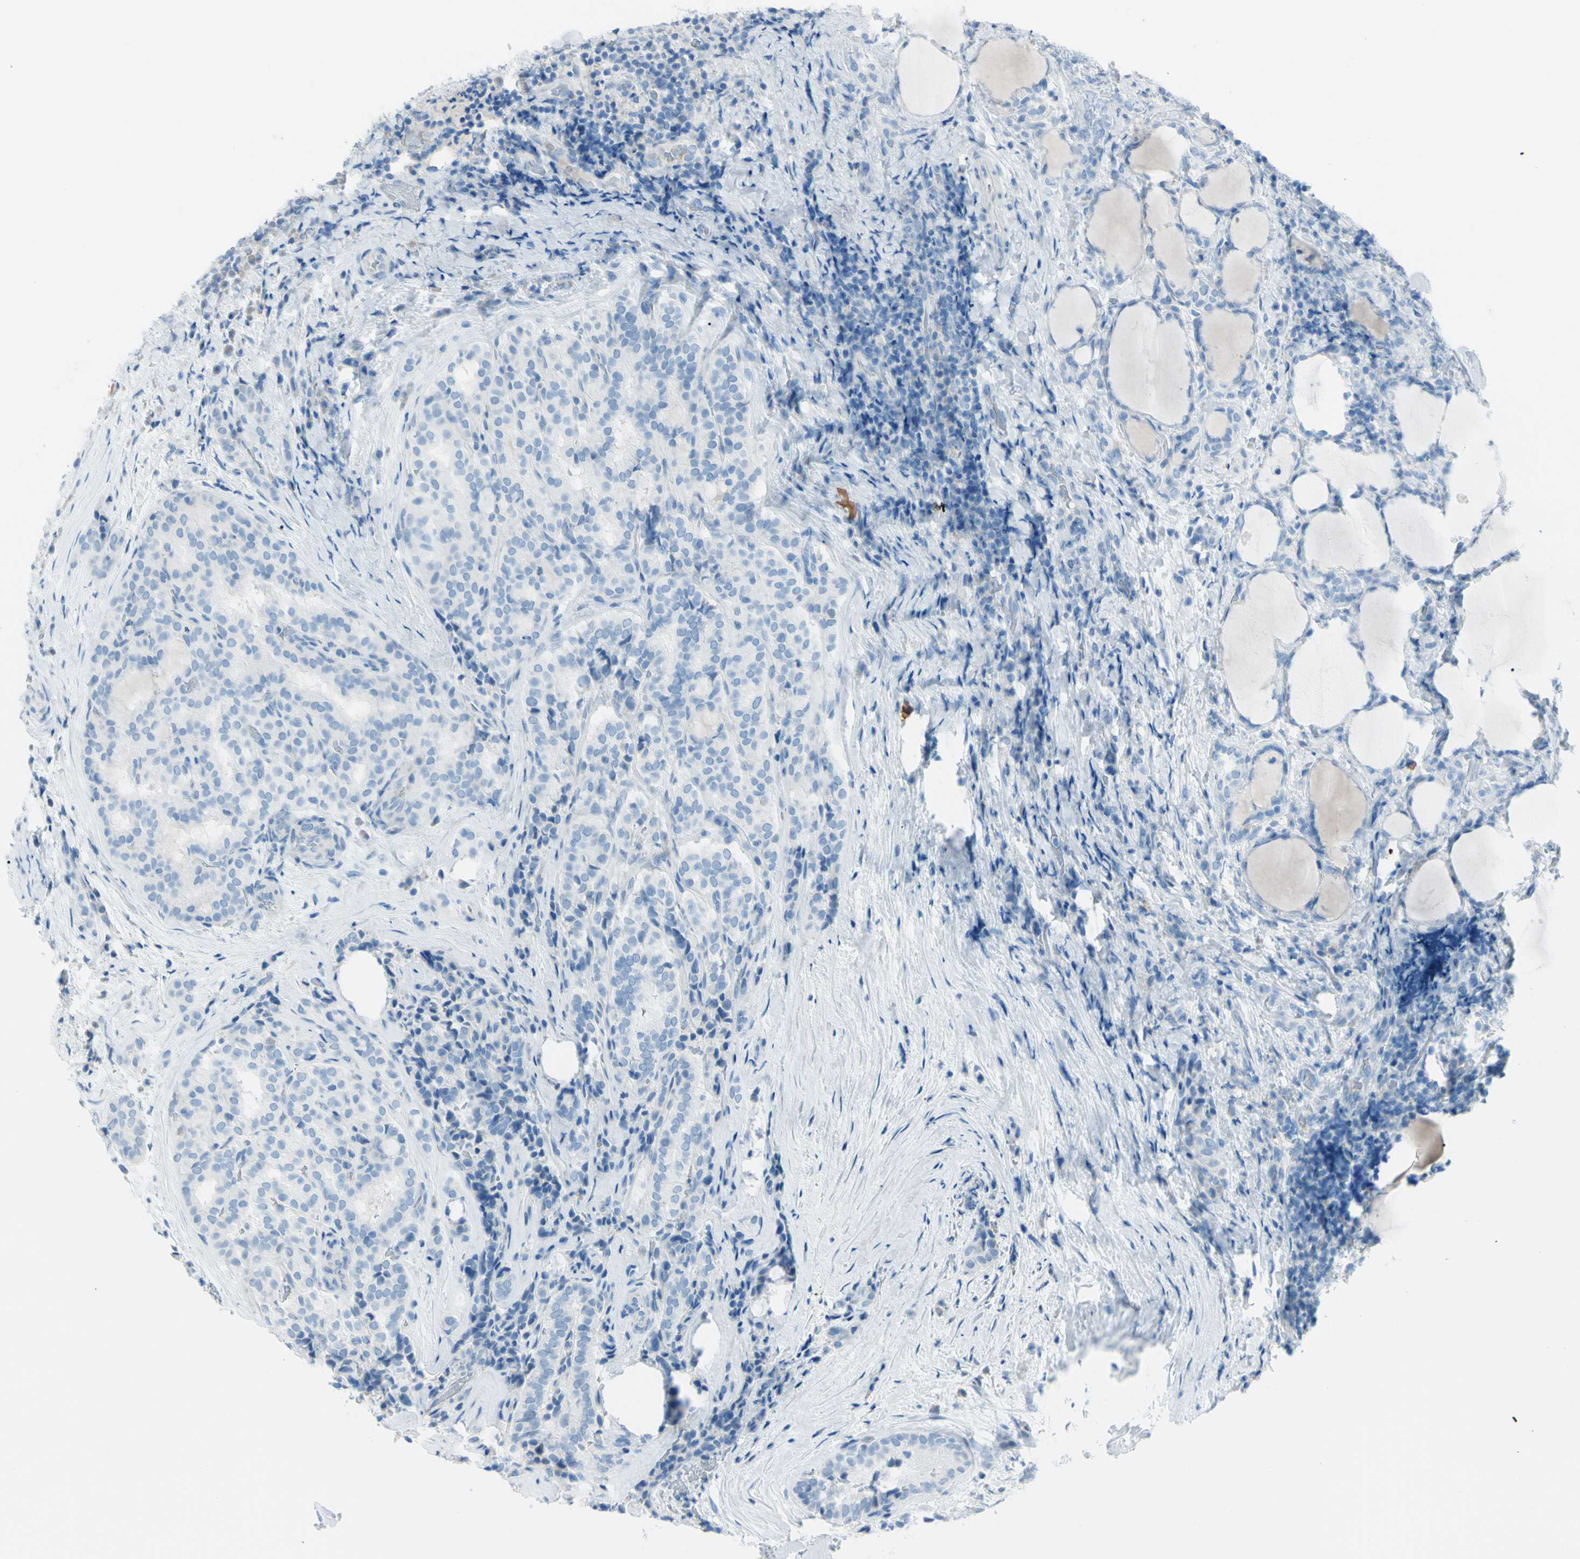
{"staining": {"intensity": "negative", "quantity": "none", "location": "none"}, "tissue": "thyroid cancer", "cell_type": "Tumor cells", "image_type": "cancer", "snomed": [{"axis": "morphology", "description": "Normal tissue, NOS"}, {"axis": "morphology", "description": "Papillary adenocarcinoma, NOS"}, {"axis": "topography", "description": "Thyroid gland"}], "caption": "This is an immunohistochemistry micrograph of human thyroid papillary adenocarcinoma. There is no staining in tumor cells.", "gene": "TFPI2", "patient": {"sex": "female", "age": 30}}